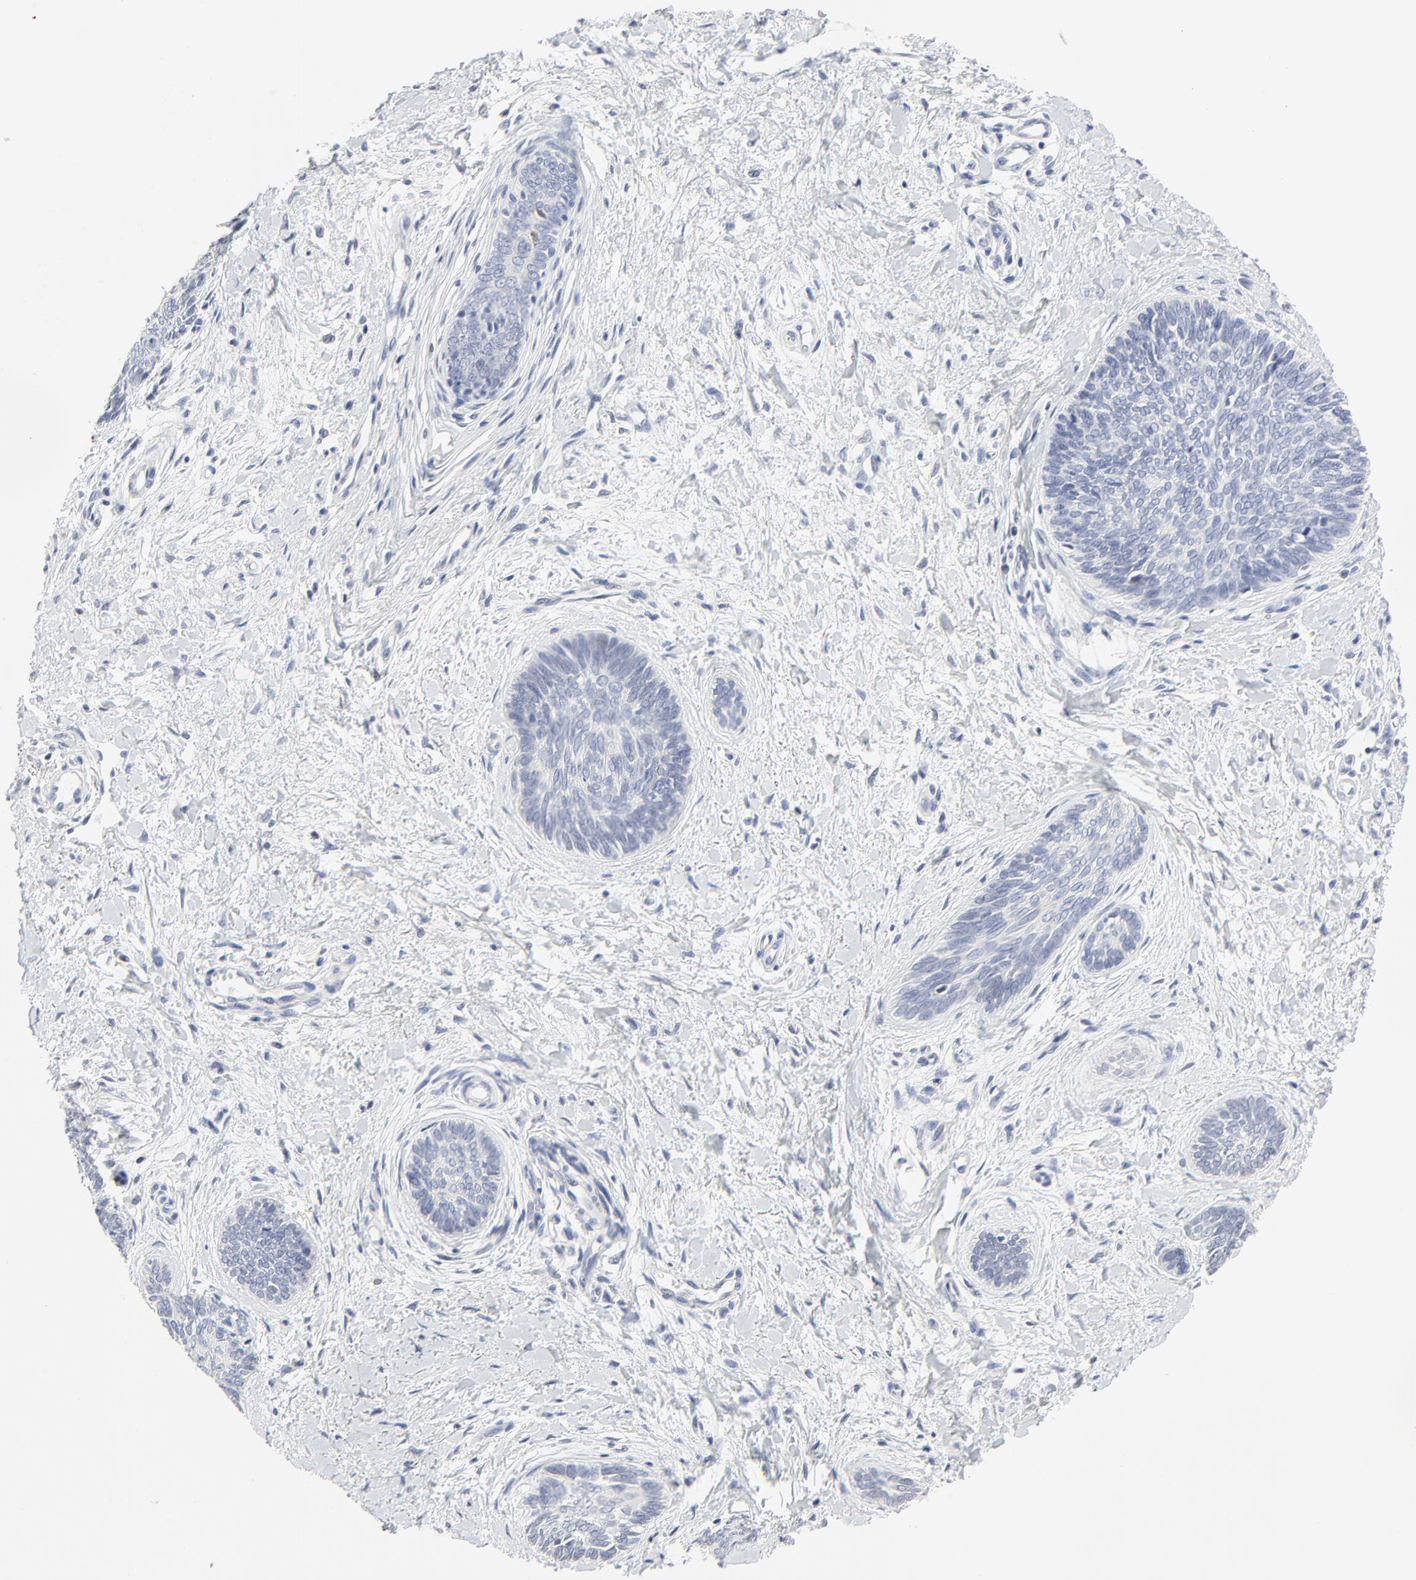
{"staining": {"intensity": "negative", "quantity": "none", "location": "none"}, "tissue": "skin cancer", "cell_type": "Tumor cells", "image_type": "cancer", "snomed": [{"axis": "morphology", "description": "Basal cell carcinoma"}, {"axis": "topography", "description": "Skin"}], "caption": "Immunohistochemical staining of human skin cancer shows no significant expression in tumor cells.", "gene": "LNX1", "patient": {"sex": "female", "age": 81}}